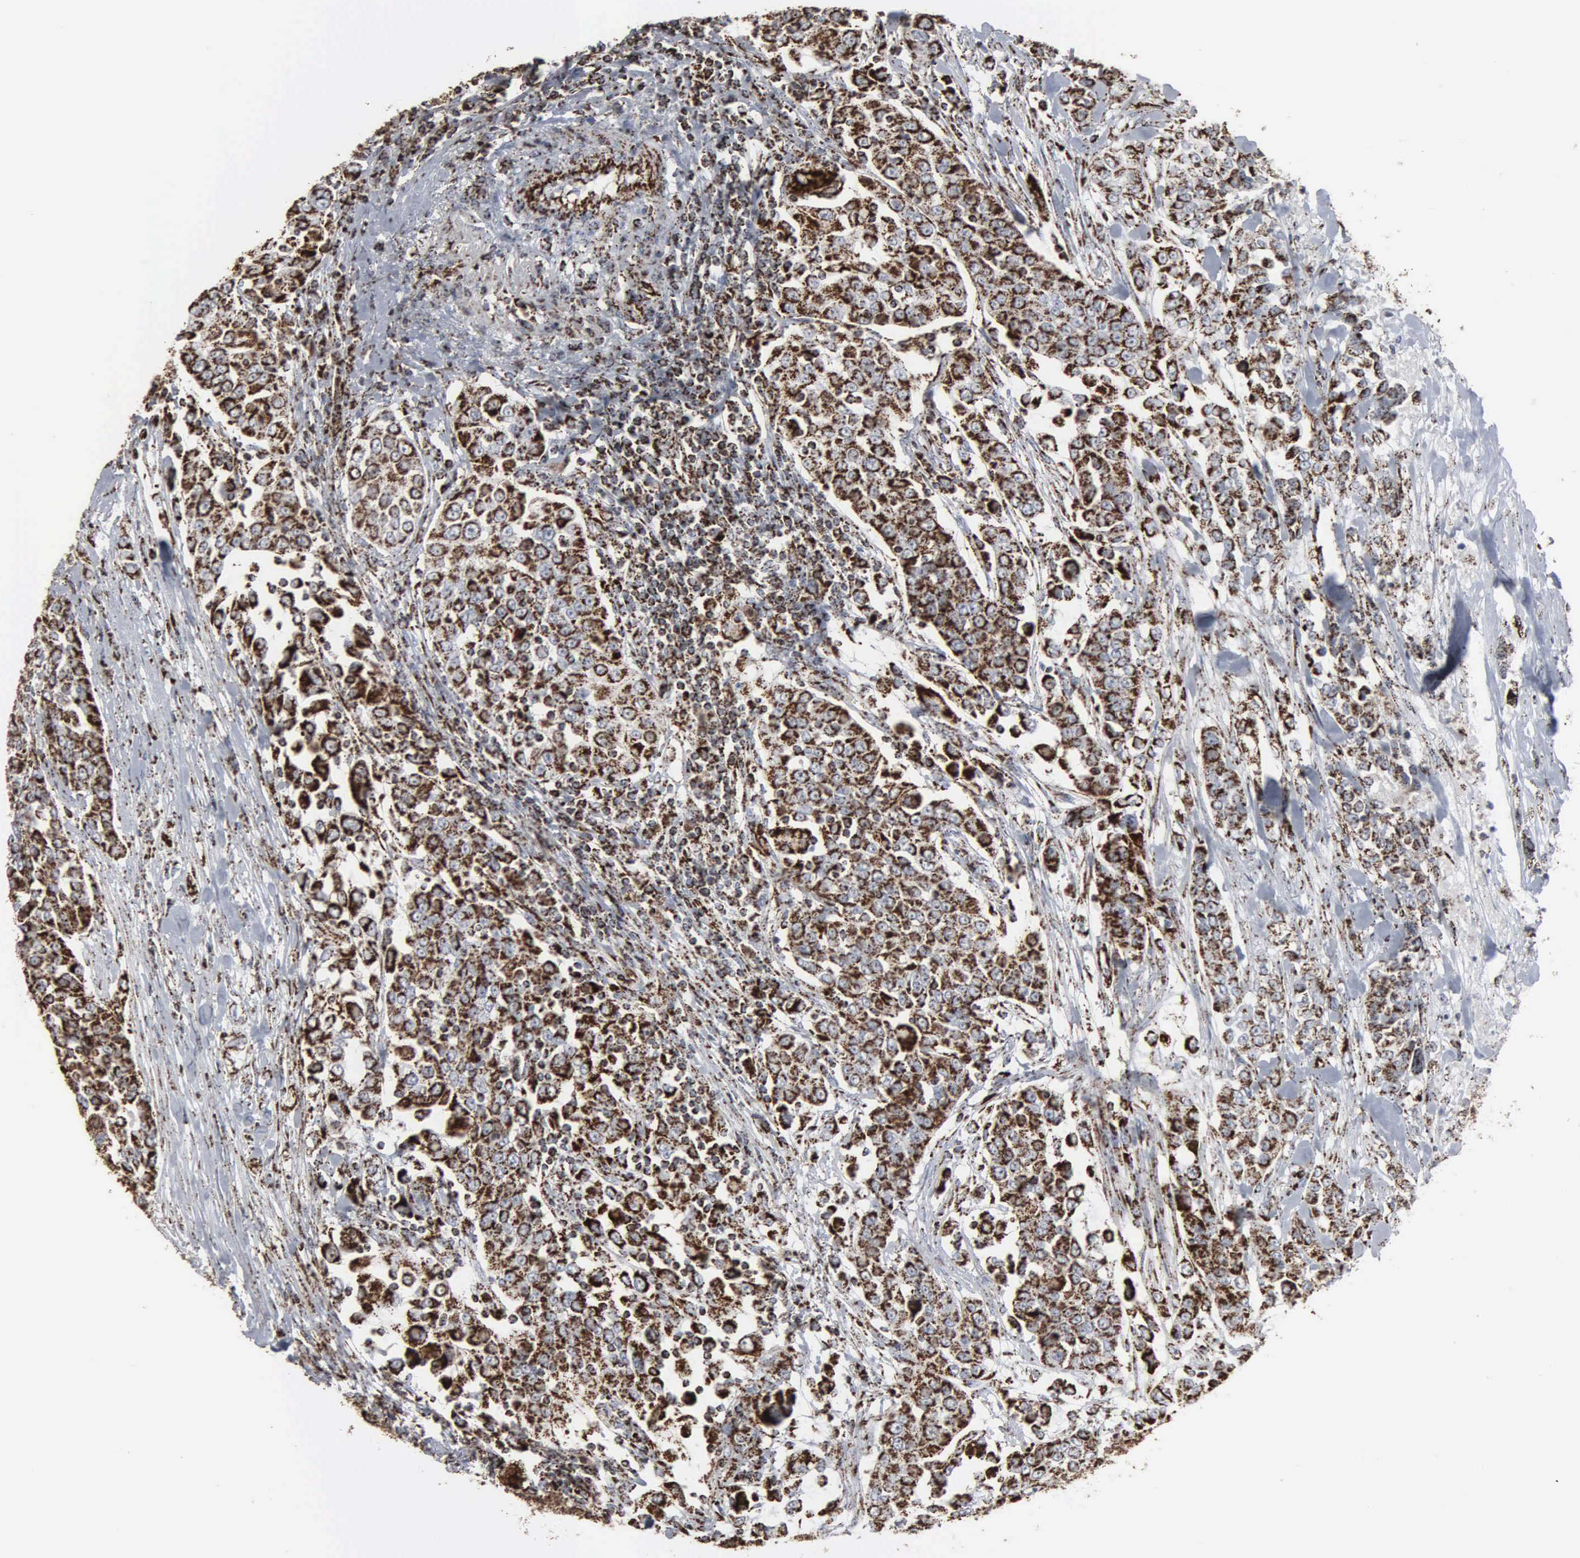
{"staining": {"intensity": "strong", "quantity": ">75%", "location": "cytoplasmic/membranous"}, "tissue": "urothelial cancer", "cell_type": "Tumor cells", "image_type": "cancer", "snomed": [{"axis": "morphology", "description": "Urothelial carcinoma, High grade"}, {"axis": "topography", "description": "Urinary bladder"}], "caption": "Immunohistochemistry photomicrograph of human urothelial cancer stained for a protein (brown), which shows high levels of strong cytoplasmic/membranous staining in about >75% of tumor cells.", "gene": "HSPA9", "patient": {"sex": "female", "age": 80}}